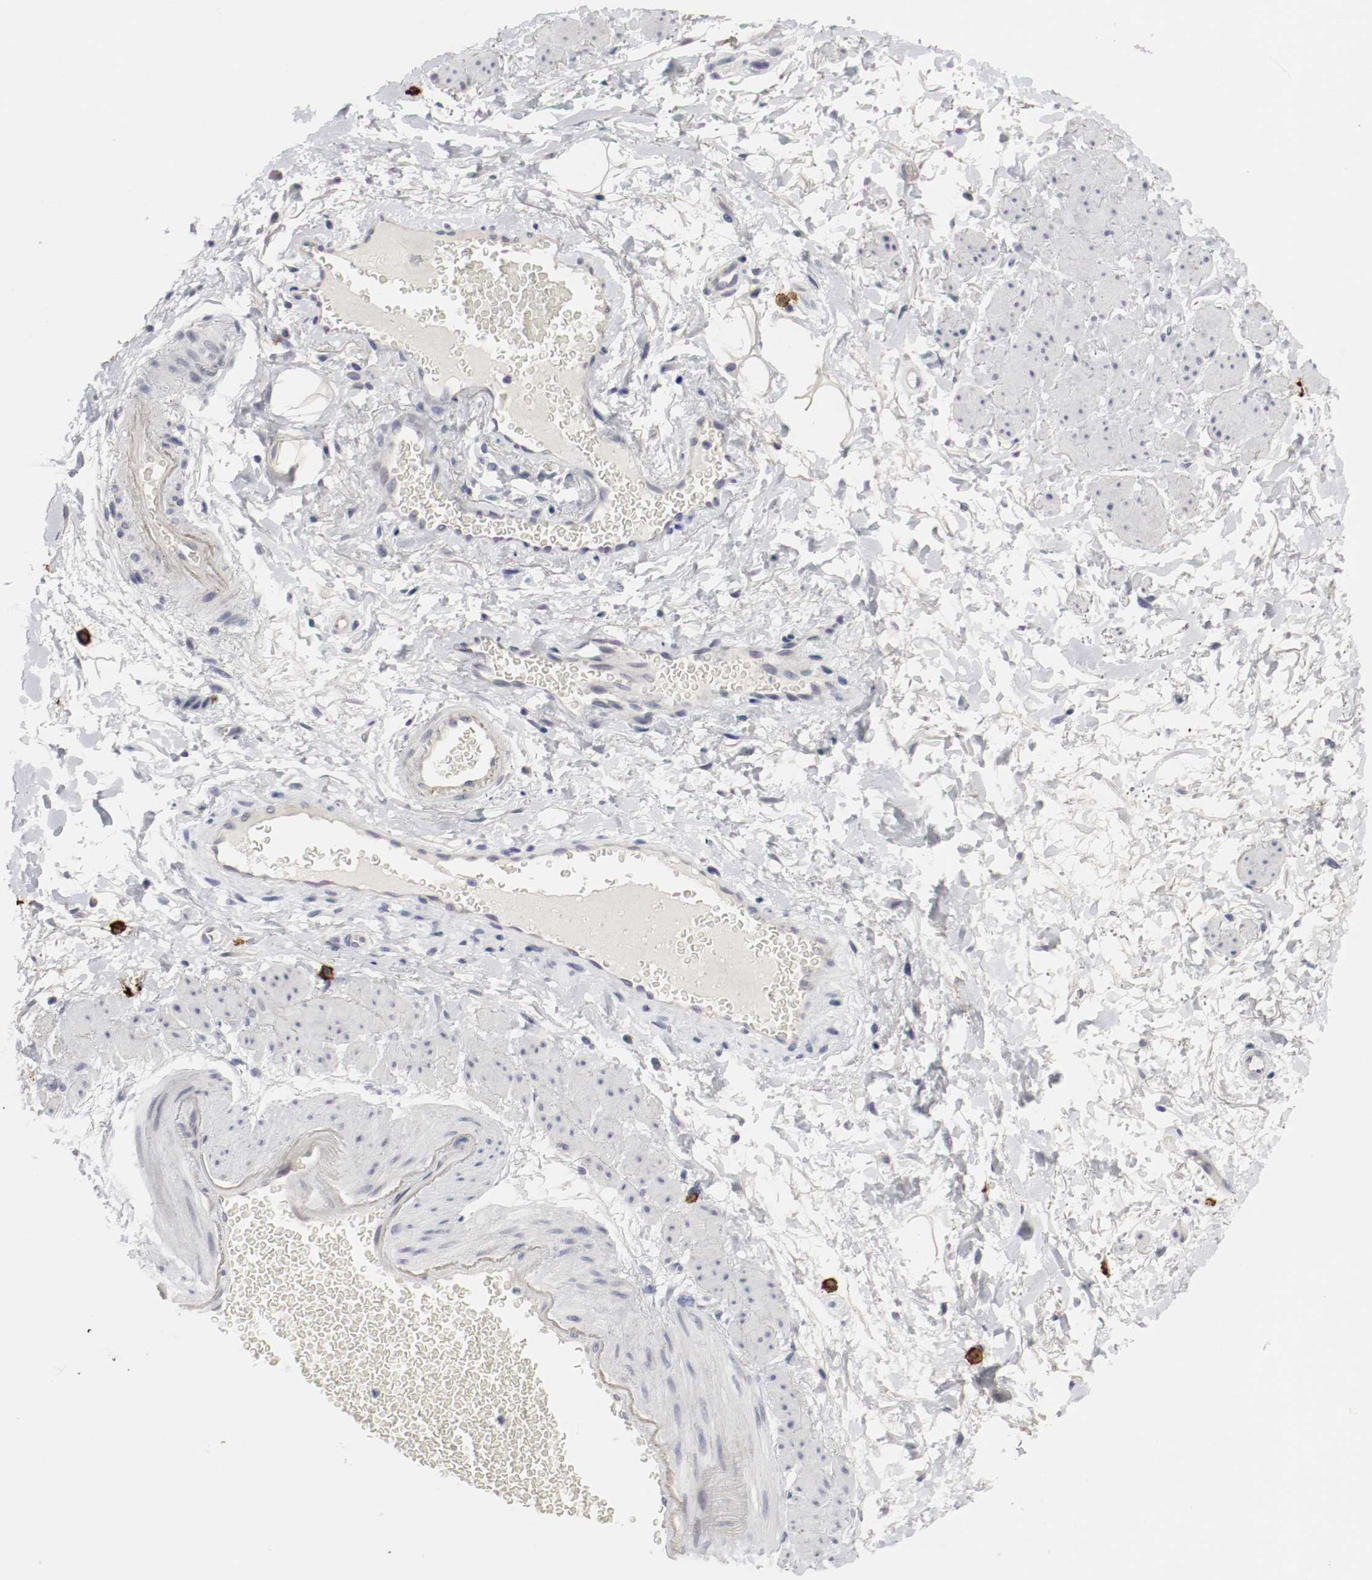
{"staining": {"intensity": "negative", "quantity": "none", "location": "none"}, "tissue": "adipose tissue", "cell_type": "Adipocytes", "image_type": "normal", "snomed": [{"axis": "morphology", "description": "Normal tissue, NOS"}, {"axis": "topography", "description": "Soft tissue"}, {"axis": "topography", "description": "Peripheral nerve tissue"}], "caption": "Immunohistochemistry histopathology image of benign adipose tissue: human adipose tissue stained with DAB exhibits no significant protein positivity in adipocytes. The staining is performed using DAB brown chromogen with nuclei counter-stained in using hematoxylin.", "gene": "KIT", "patient": {"sex": "female", "age": 71}}